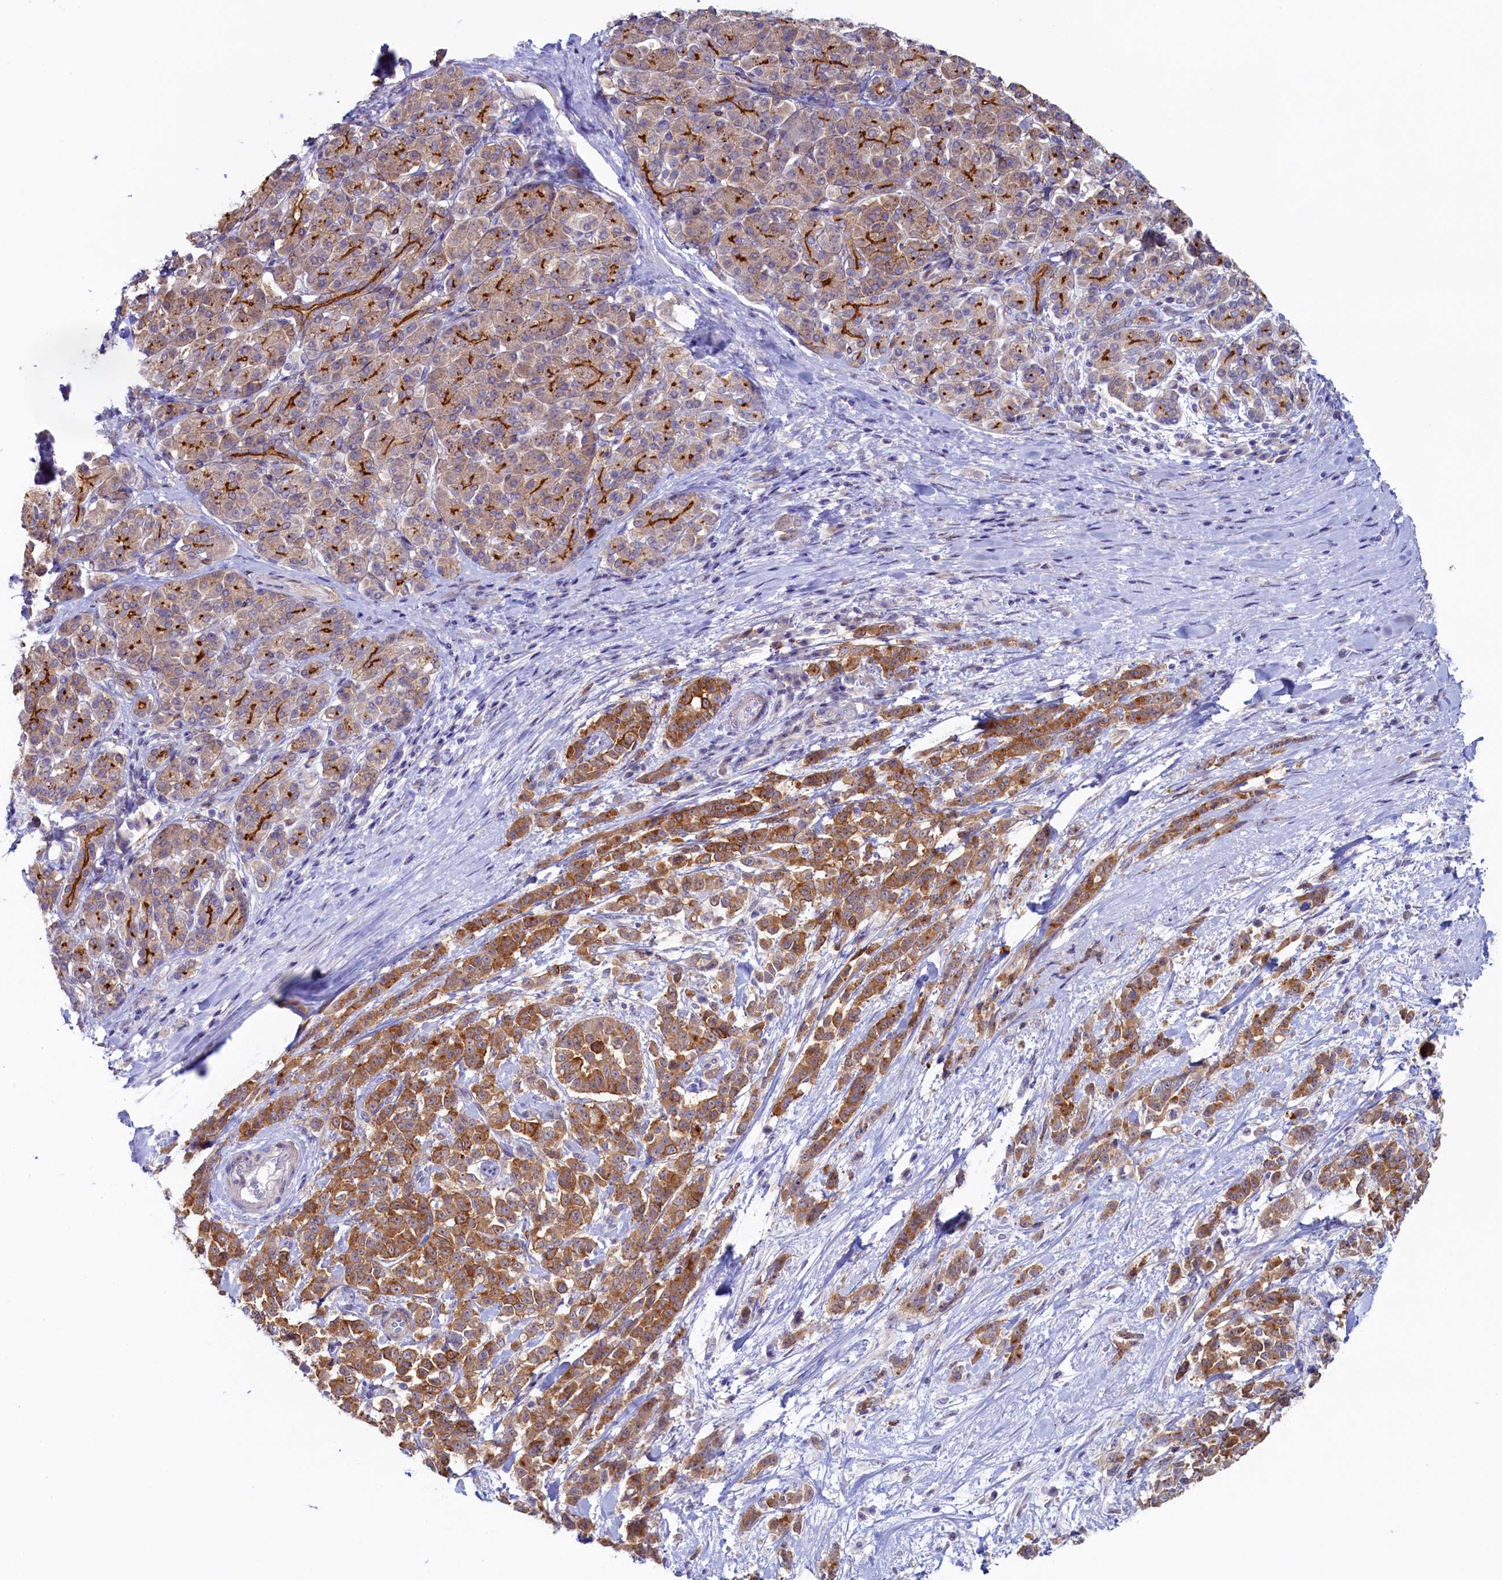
{"staining": {"intensity": "moderate", "quantity": ">75%", "location": "cytoplasmic/membranous"}, "tissue": "pancreatic cancer", "cell_type": "Tumor cells", "image_type": "cancer", "snomed": [{"axis": "morphology", "description": "Normal tissue, NOS"}, {"axis": "morphology", "description": "Adenocarcinoma, NOS"}, {"axis": "topography", "description": "Pancreas"}], "caption": "Immunohistochemistry (IHC) photomicrograph of neoplastic tissue: pancreatic cancer (adenocarcinoma) stained using immunohistochemistry (IHC) displays medium levels of moderate protein expression localized specifically in the cytoplasmic/membranous of tumor cells, appearing as a cytoplasmic/membranous brown color.", "gene": "PACSIN3", "patient": {"sex": "female", "age": 64}}